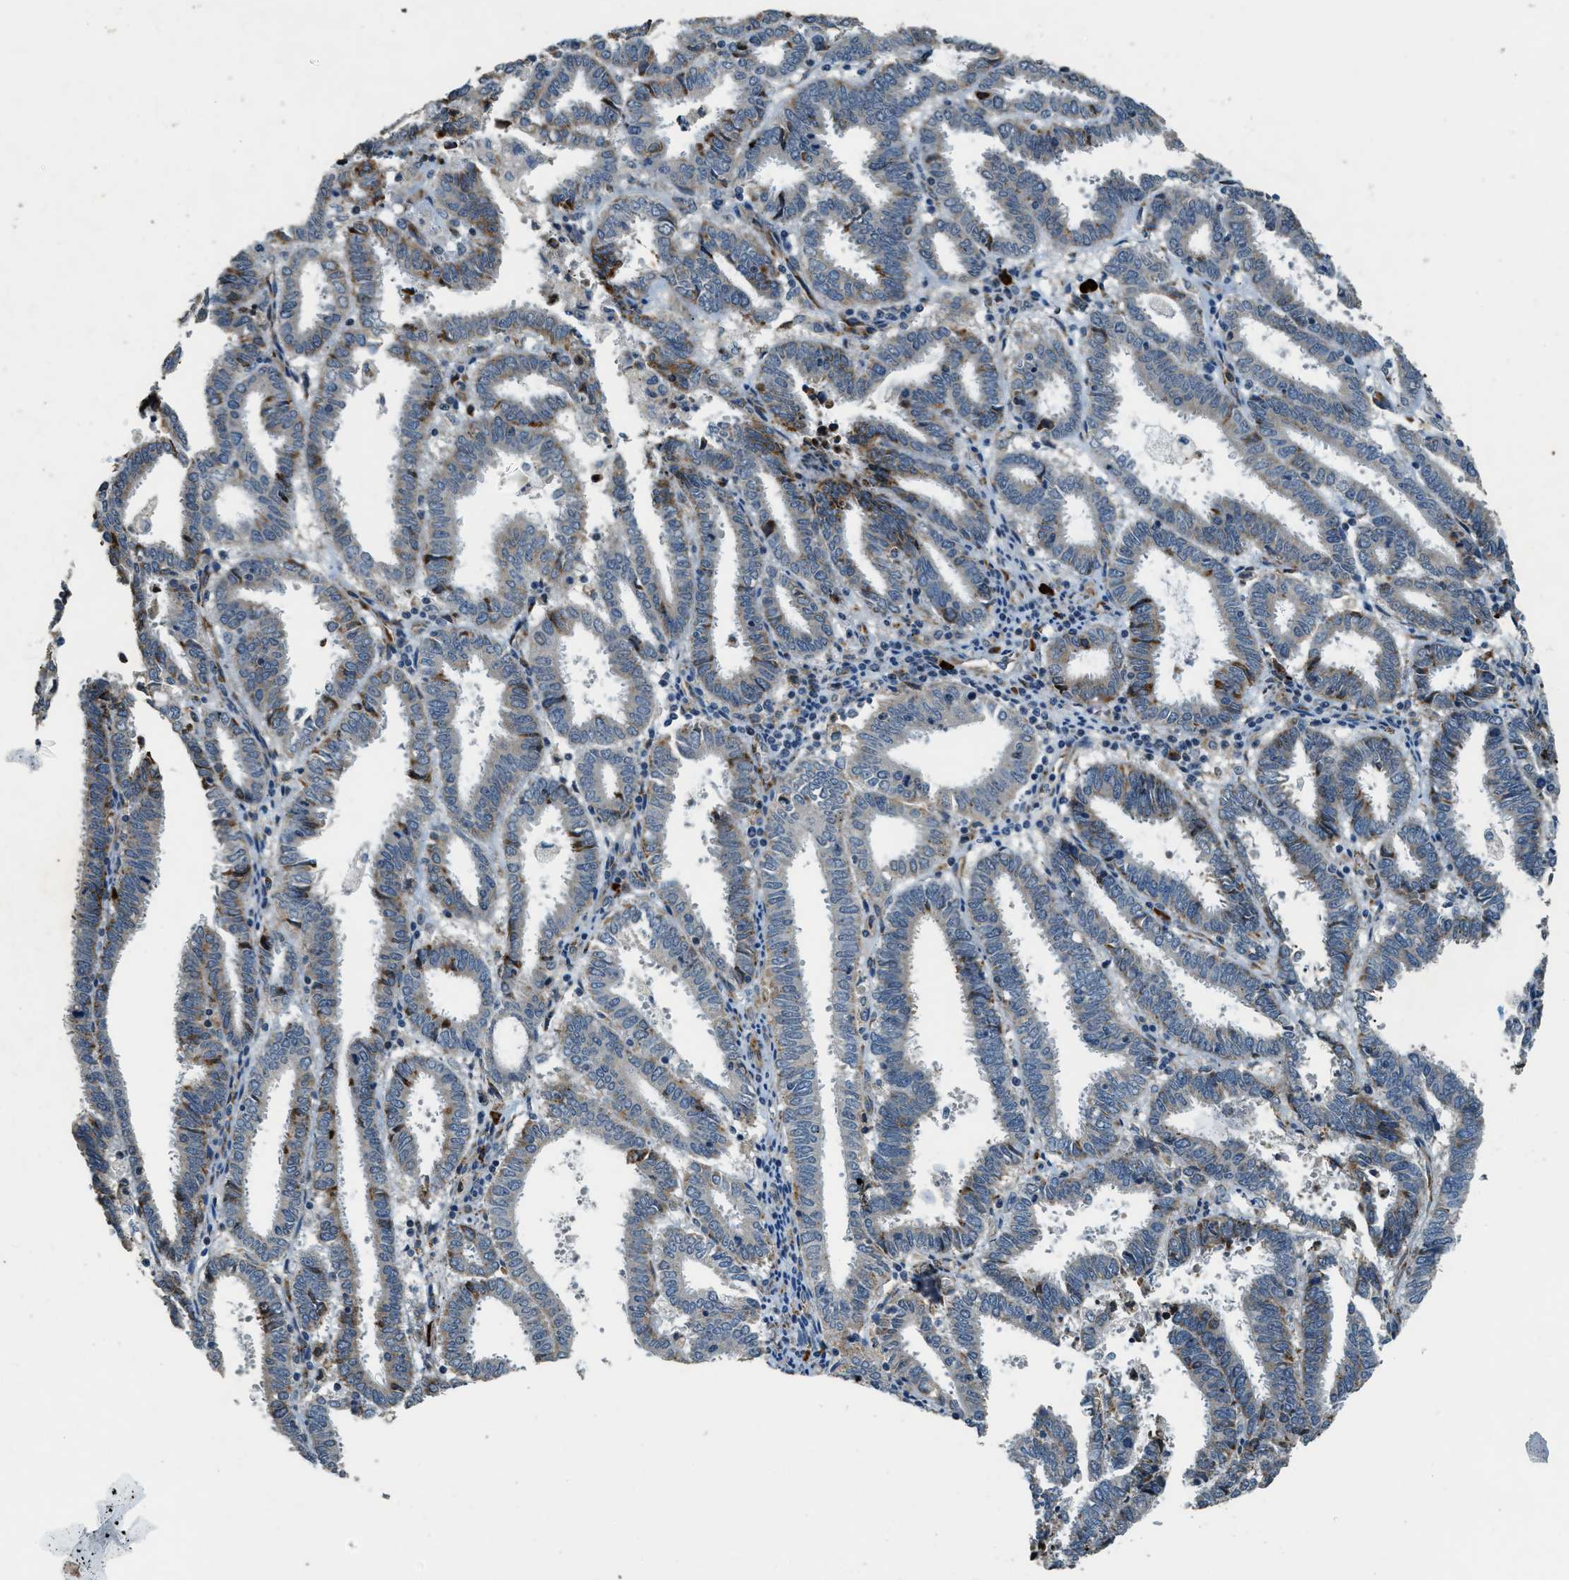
{"staining": {"intensity": "moderate", "quantity": "<25%", "location": "cytoplasmic/membranous"}, "tissue": "endometrial cancer", "cell_type": "Tumor cells", "image_type": "cancer", "snomed": [{"axis": "morphology", "description": "Adenocarcinoma, NOS"}, {"axis": "topography", "description": "Uterus"}], "caption": "A histopathology image of endometrial cancer (adenocarcinoma) stained for a protein reveals moderate cytoplasmic/membranous brown staining in tumor cells.", "gene": "HERC2", "patient": {"sex": "female", "age": 83}}